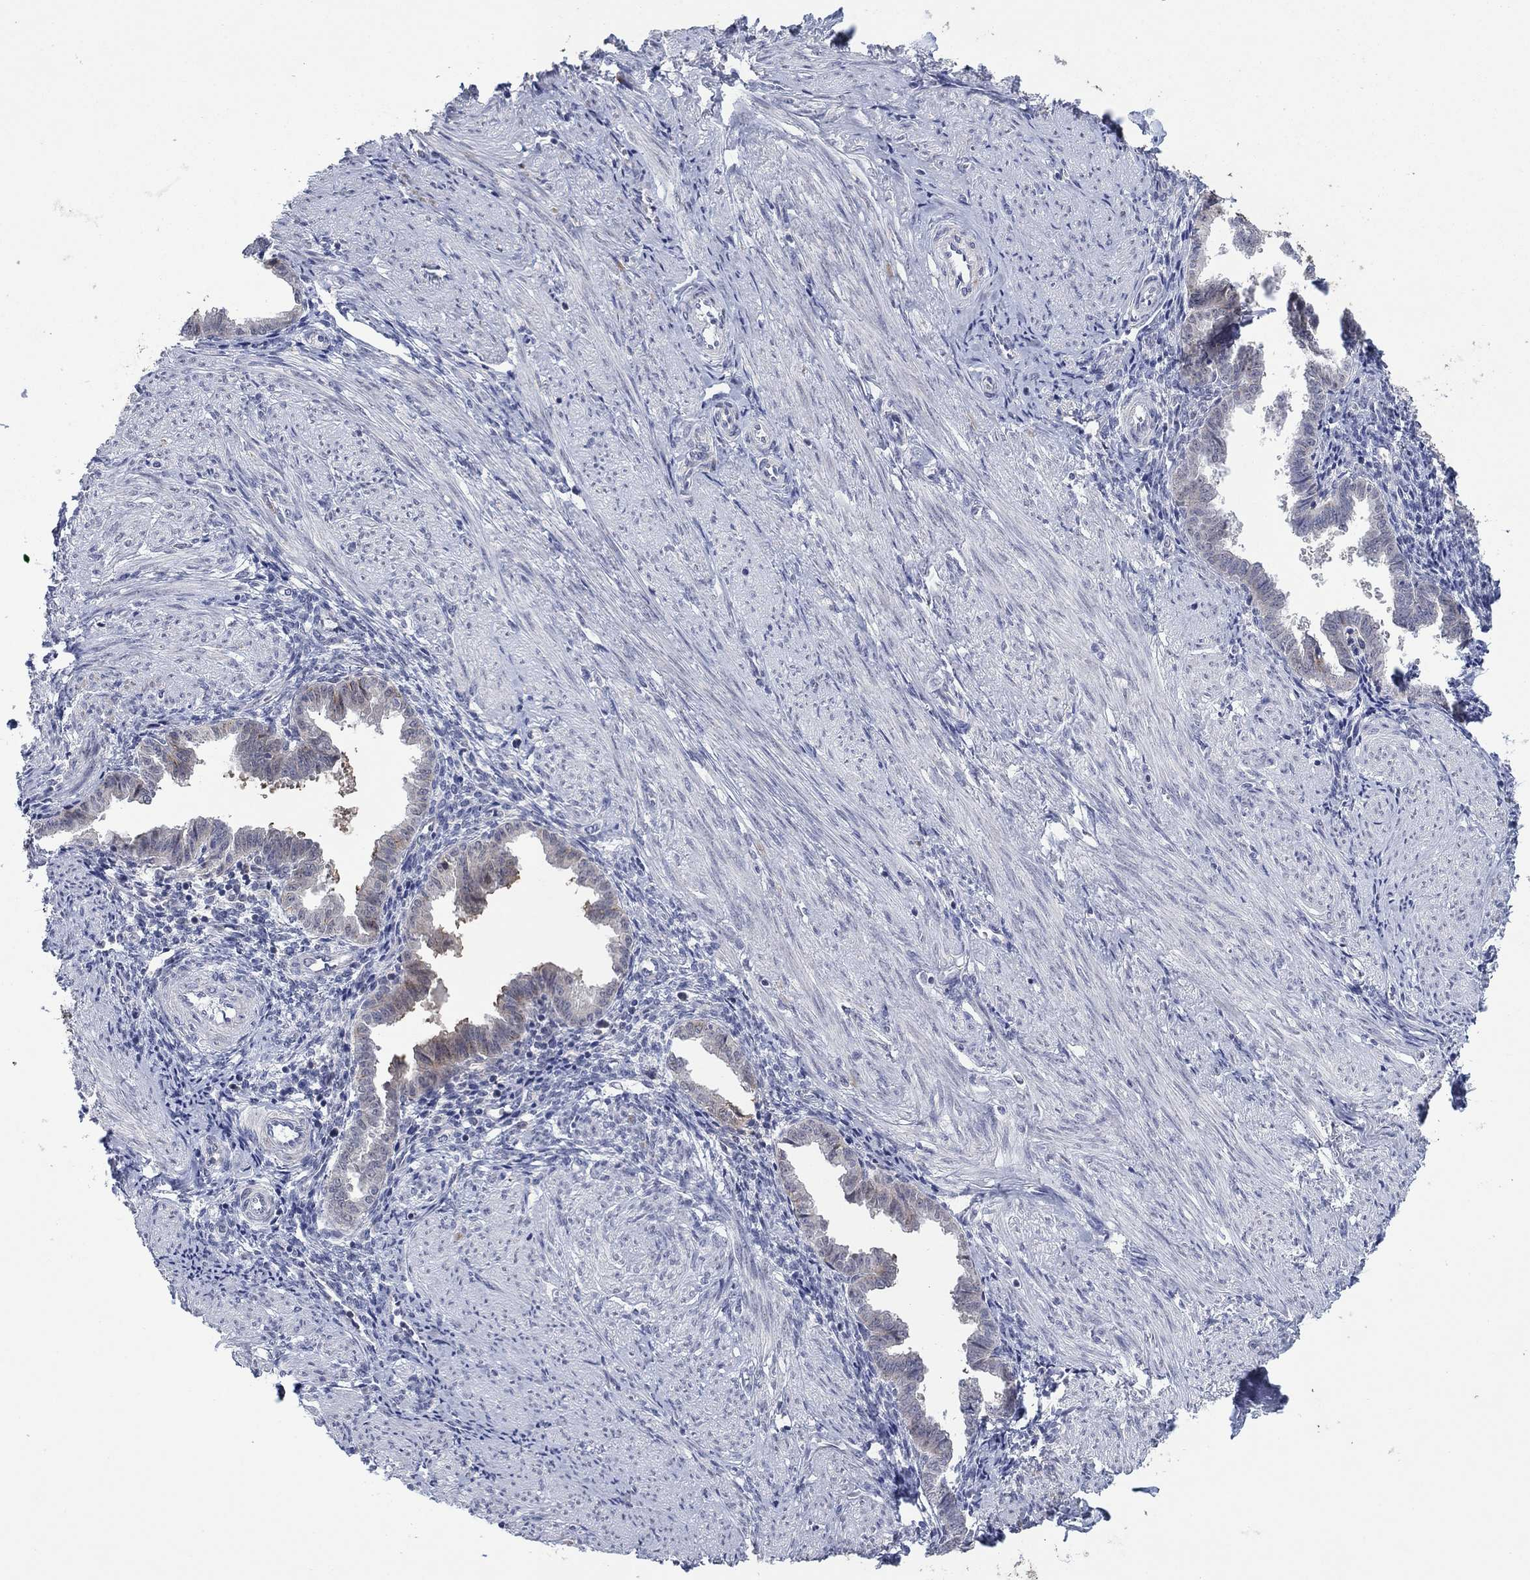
{"staining": {"intensity": "negative", "quantity": "none", "location": "none"}, "tissue": "endometrium", "cell_type": "Cells in endometrial stroma", "image_type": "normal", "snomed": [{"axis": "morphology", "description": "Normal tissue, NOS"}, {"axis": "topography", "description": "Endometrium"}], "caption": "Human endometrium stained for a protein using immunohistochemistry (IHC) exhibits no expression in cells in endometrial stroma.", "gene": "SDC1", "patient": {"sex": "female", "age": 37}}